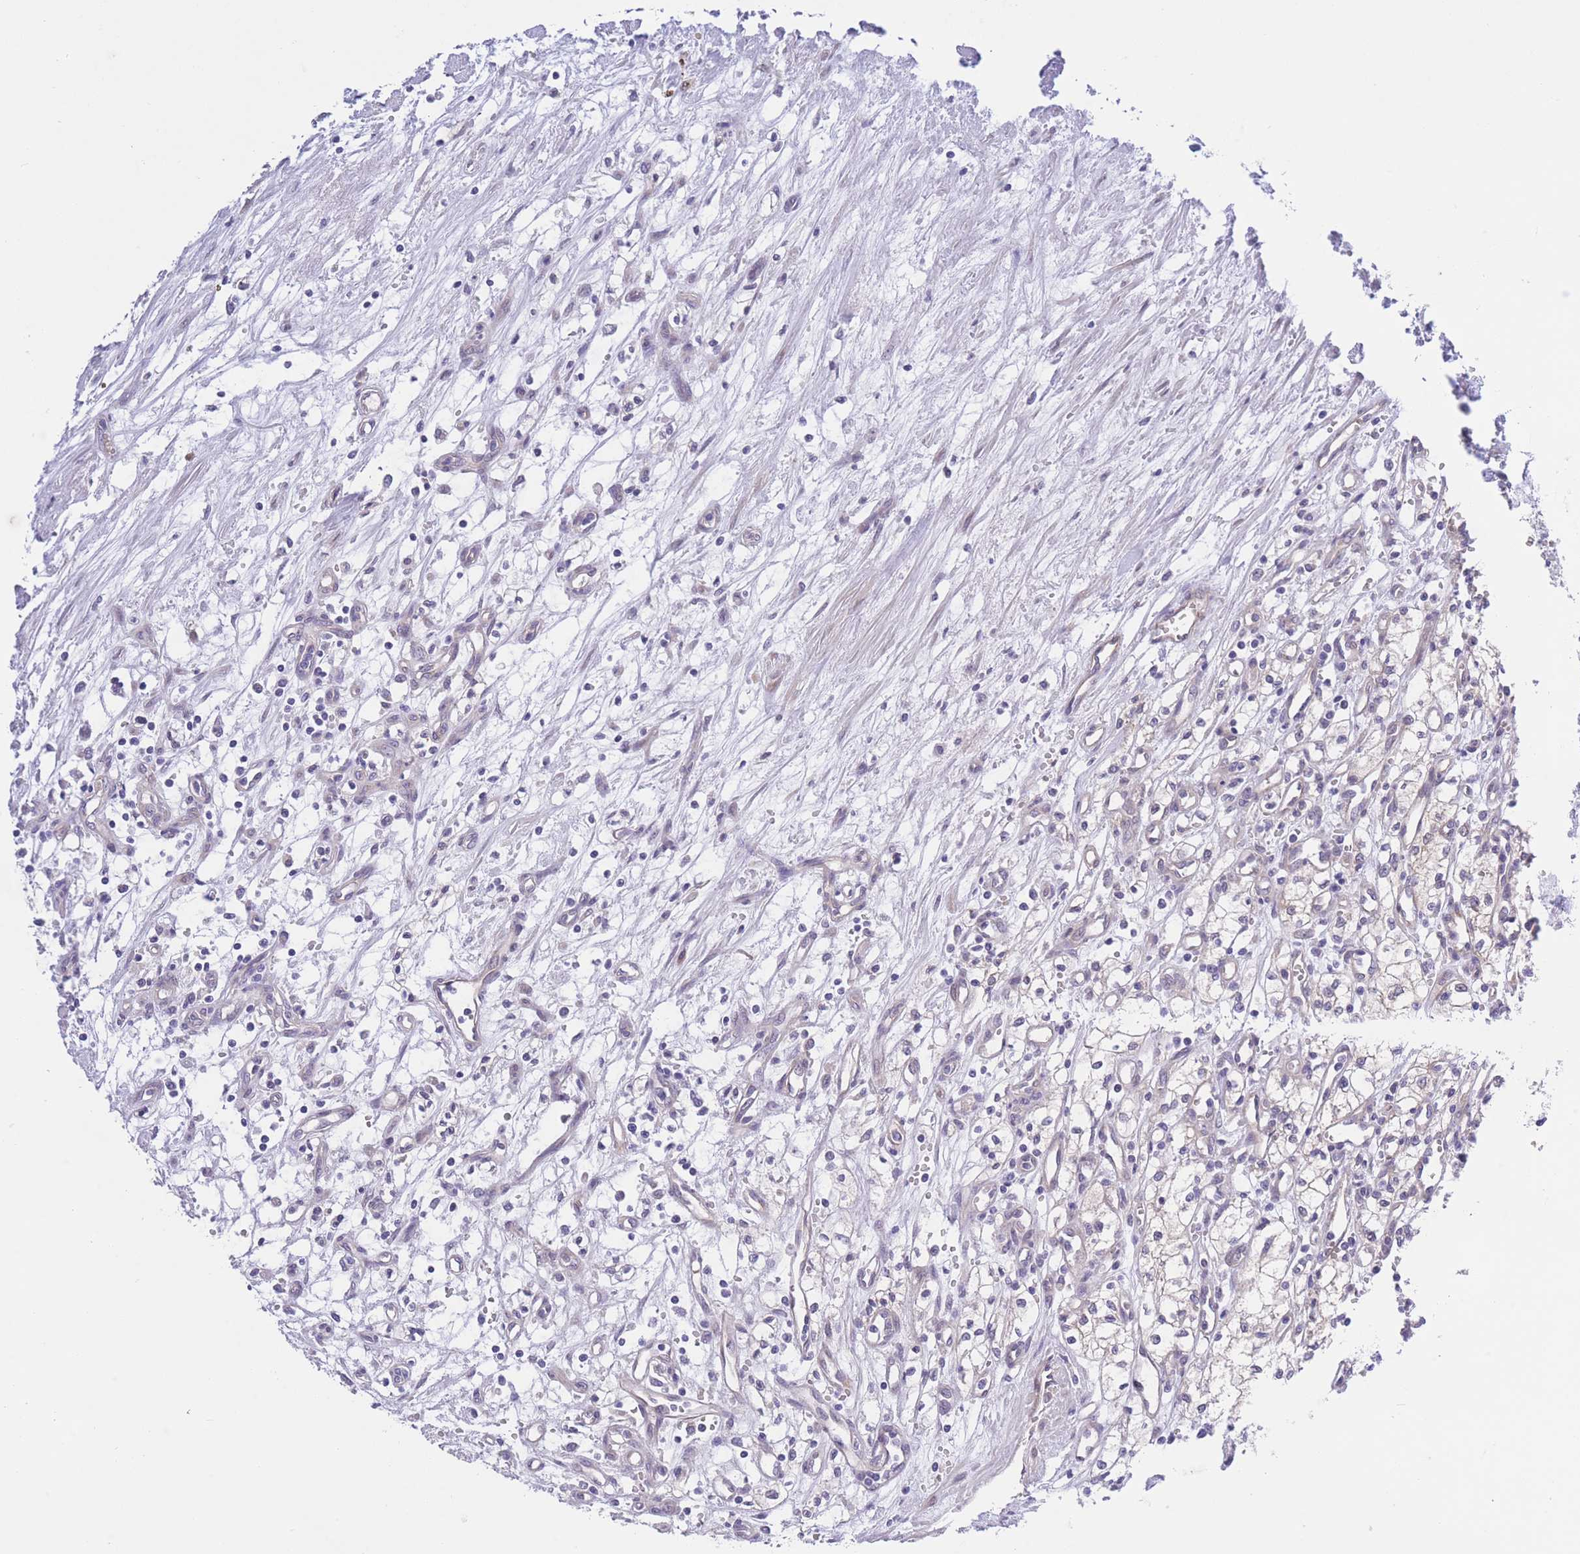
{"staining": {"intensity": "negative", "quantity": "none", "location": "none"}, "tissue": "renal cancer", "cell_type": "Tumor cells", "image_type": "cancer", "snomed": [{"axis": "morphology", "description": "Adenocarcinoma, NOS"}, {"axis": "topography", "description": "Kidney"}], "caption": "Adenocarcinoma (renal) stained for a protein using IHC reveals no positivity tumor cells.", "gene": "WWOX", "patient": {"sex": "male", "age": 59}}